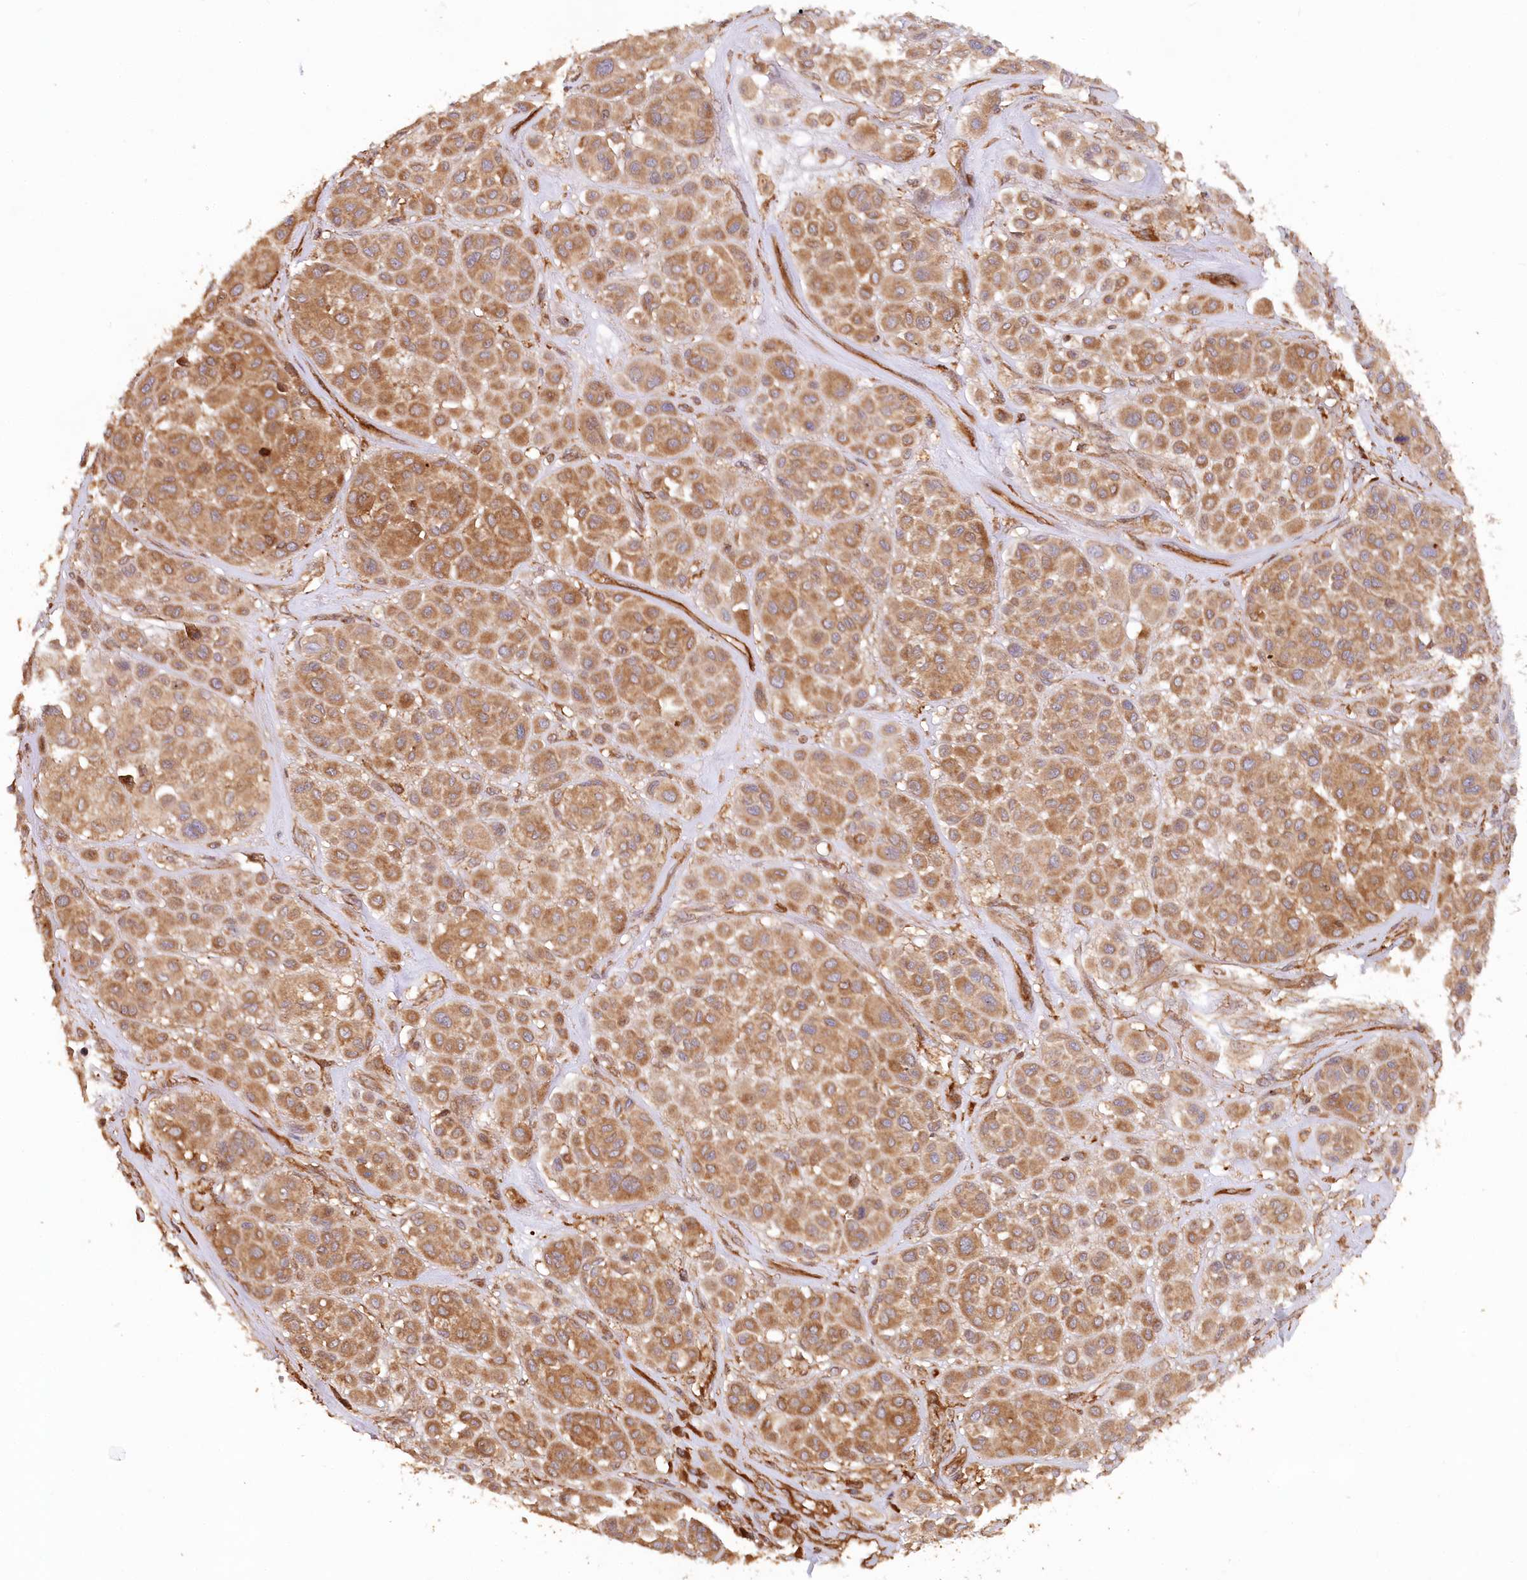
{"staining": {"intensity": "moderate", "quantity": ">75%", "location": "cytoplasmic/membranous"}, "tissue": "melanoma", "cell_type": "Tumor cells", "image_type": "cancer", "snomed": [{"axis": "morphology", "description": "Malignant melanoma, Metastatic site"}, {"axis": "topography", "description": "Soft tissue"}], "caption": "A brown stain highlights moderate cytoplasmic/membranous staining of a protein in human melanoma tumor cells.", "gene": "PAIP2", "patient": {"sex": "male", "age": 41}}